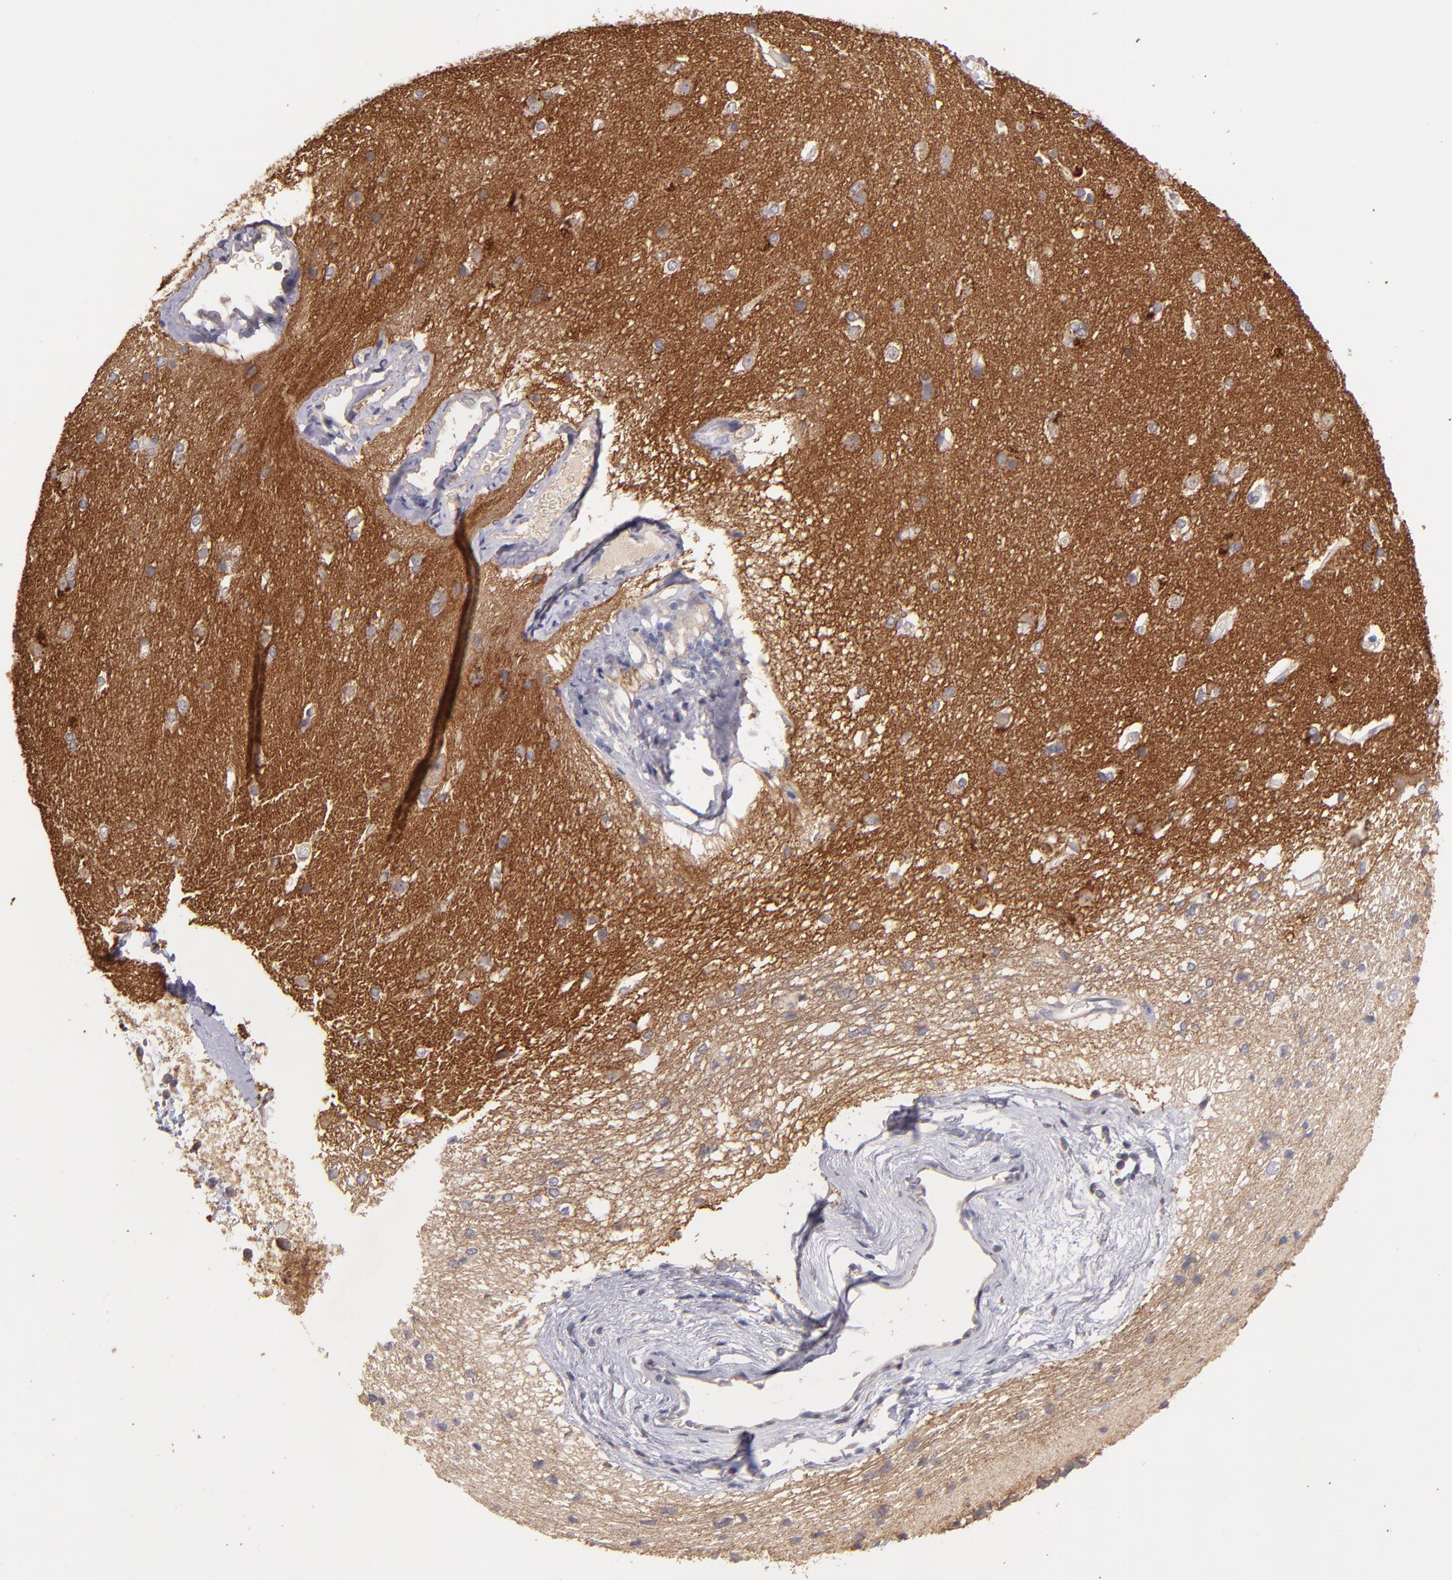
{"staining": {"intensity": "weak", "quantity": "<25%", "location": "cytoplasmic/membranous"}, "tissue": "caudate", "cell_type": "Glial cells", "image_type": "normal", "snomed": [{"axis": "morphology", "description": "Normal tissue, NOS"}, {"axis": "topography", "description": "Lateral ventricle wall"}], "caption": "Protein analysis of normal caudate shows no significant expression in glial cells. (DAB immunohistochemistry with hematoxylin counter stain).", "gene": "GNAZ", "patient": {"sex": "female", "age": 19}}